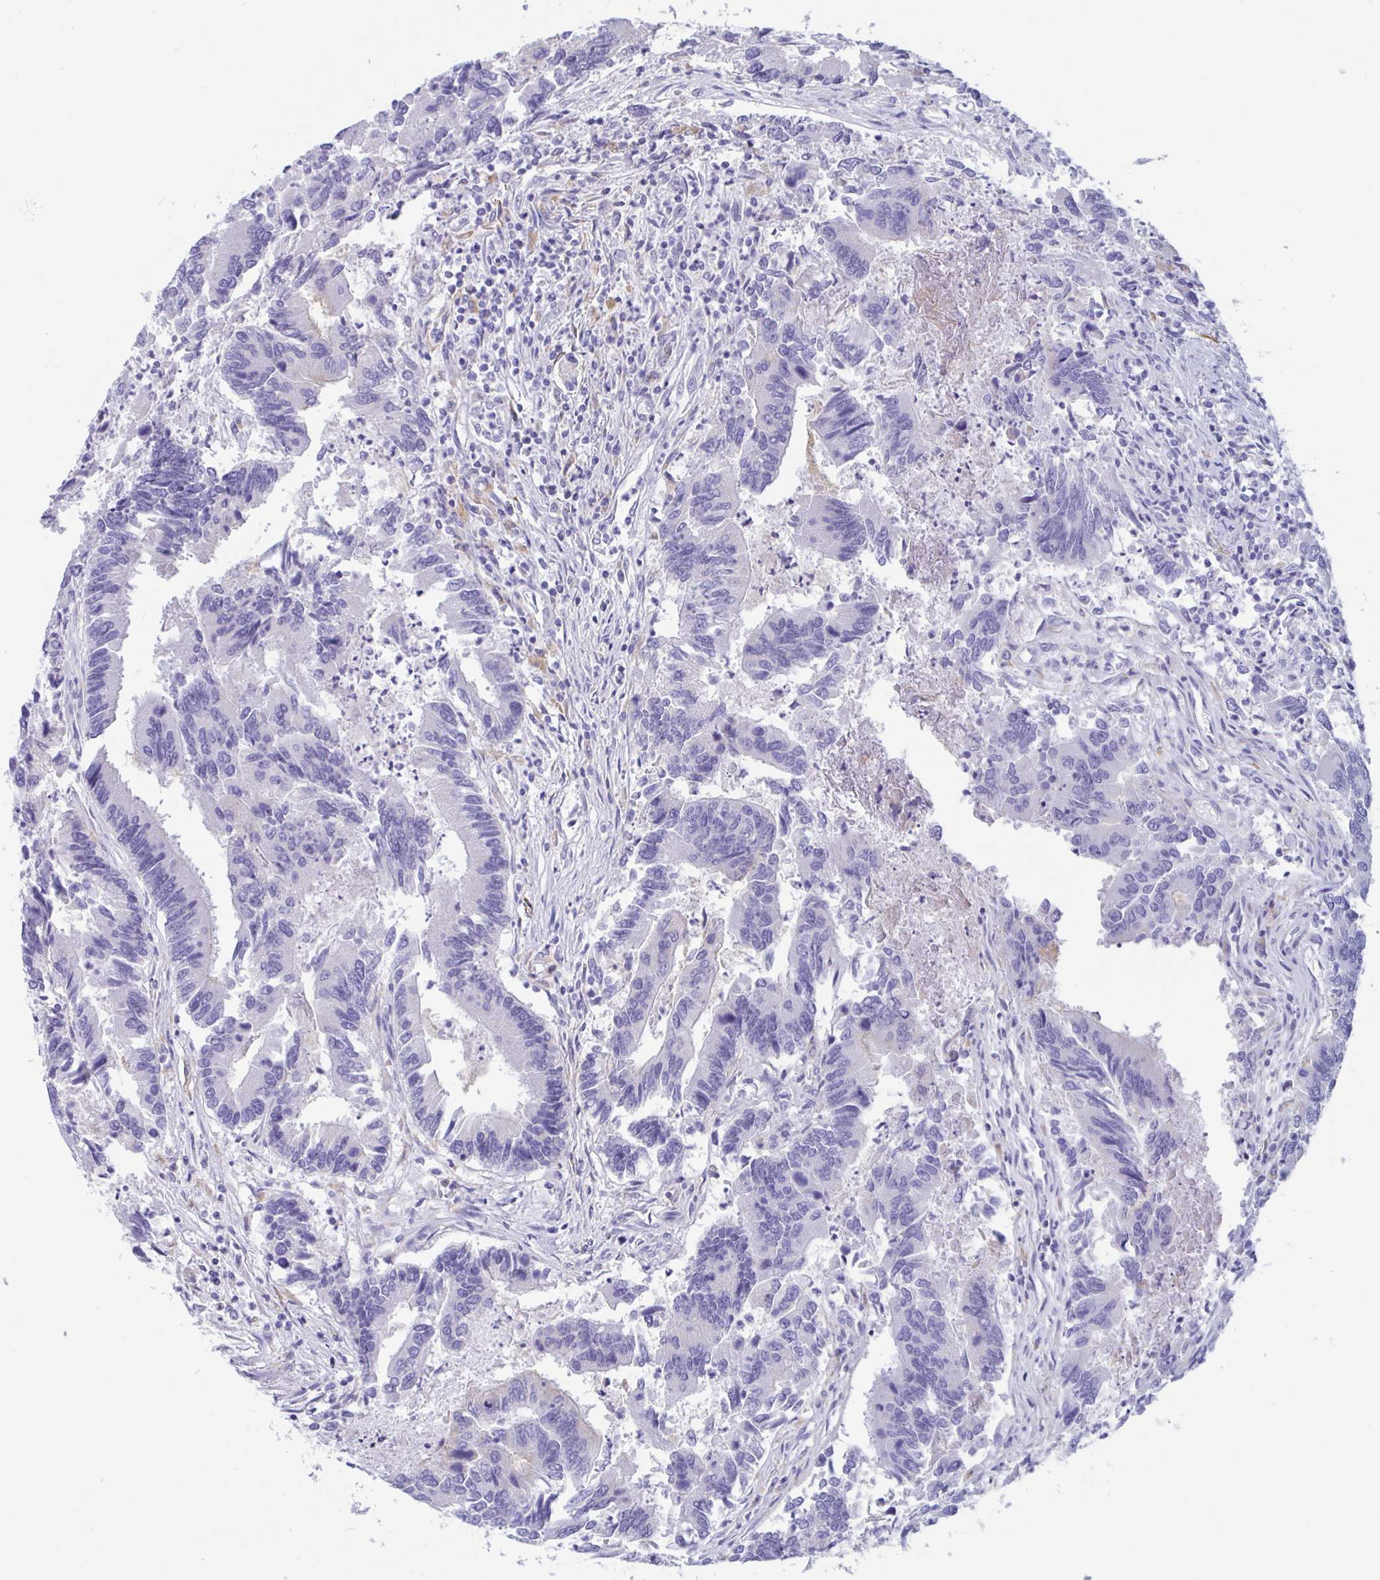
{"staining": {"intensity": "negative", "quantity": "none", "location": "none"}, "tissue": "colorectal cancer", "cell_type": "Tumor cells", "image_type": "cancer", "snomed": [{"axis": "morphology", "description": "Adenocarcinoma, NOS"}, {"axis": "topography", "description": "Colon"}], "caption": "This is an immunohistochemistry image of colorectal adenocarcinoma. There is no positivity in tumor cells.", "gene": "RPL22L1", "patient": {"sex": "female", "age": 67}}